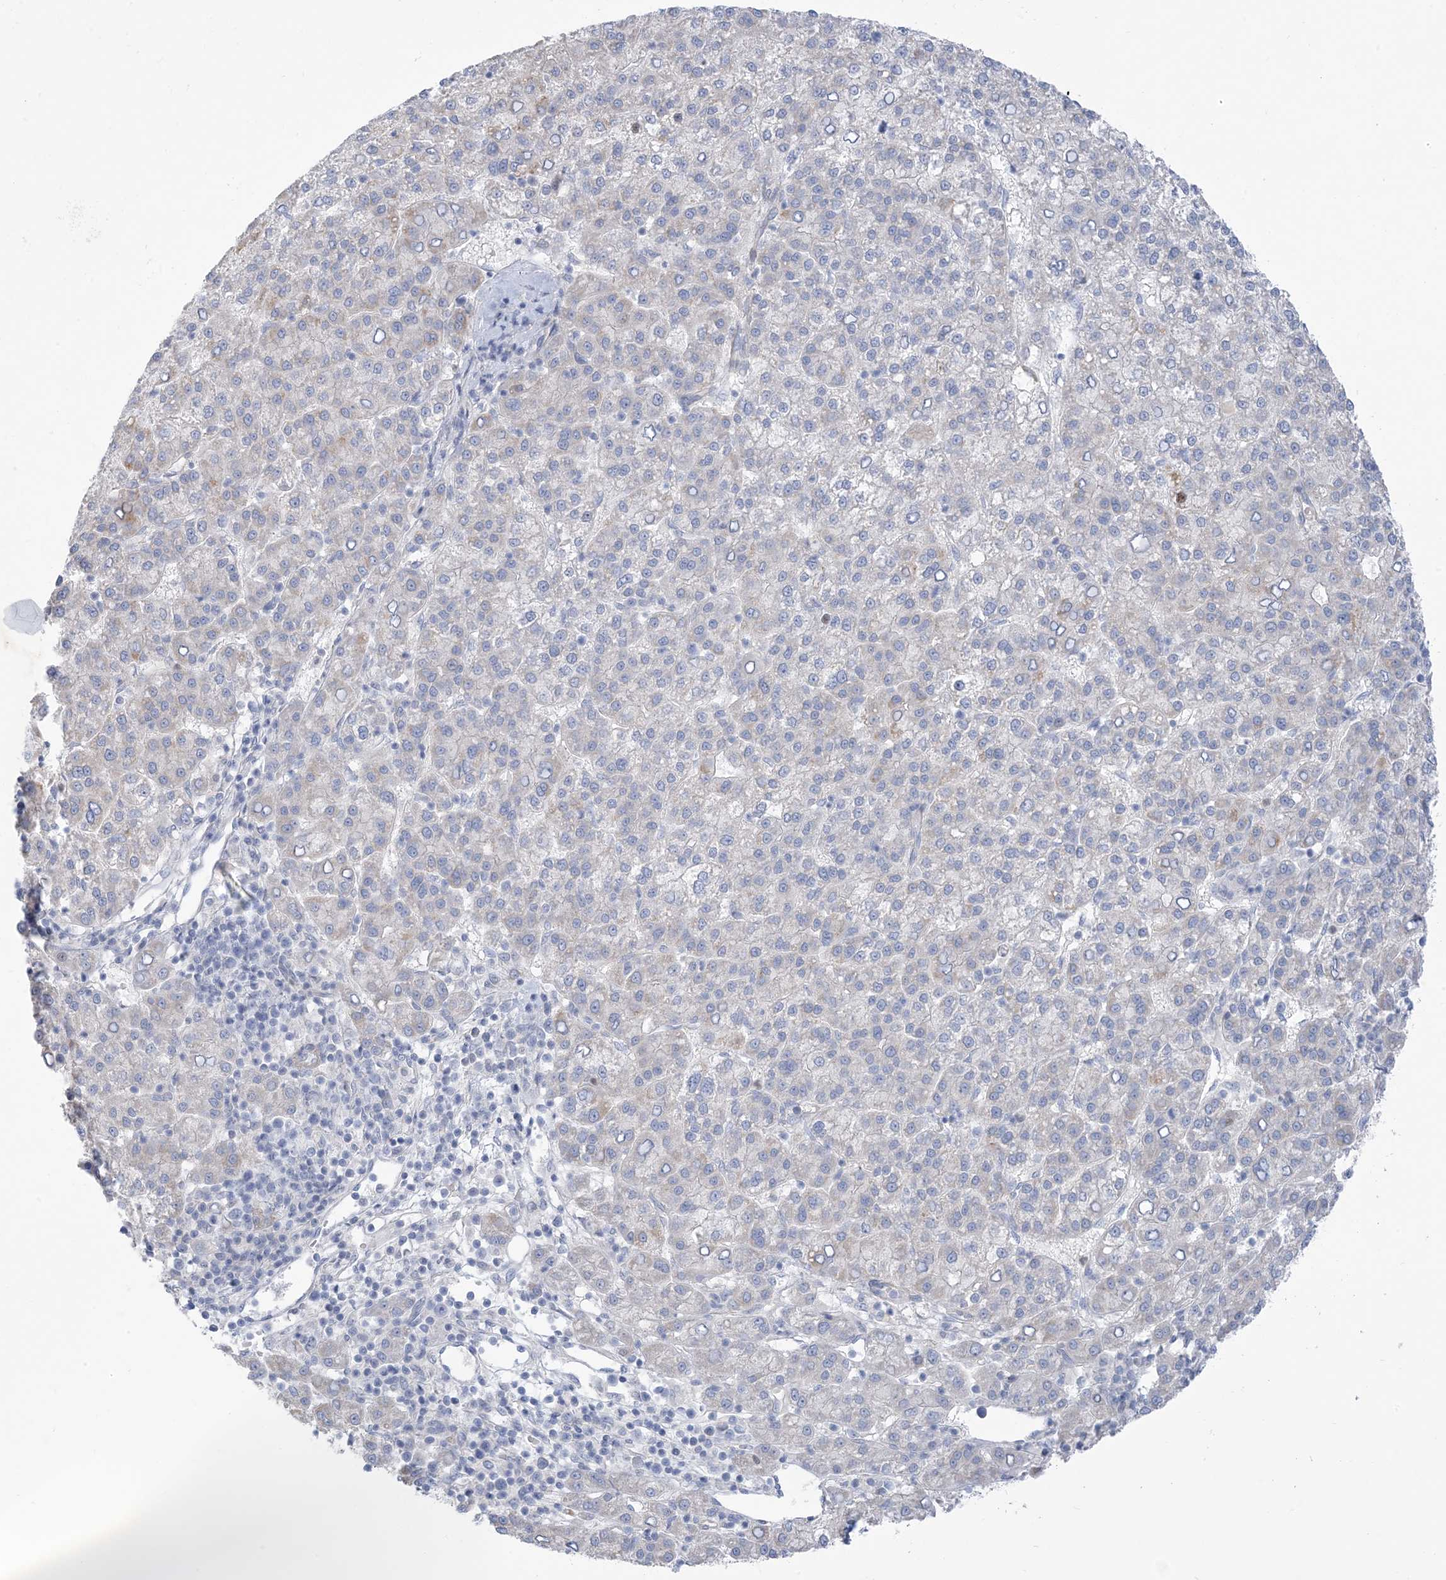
{"staining": {"intensity": "negative", "quantity": "none", "location": "none"}, "tissue": "liver cancer", "cell_type": "Tumor cells", "image_type": "cancer", "snomed": [{"axis": "morphology", "description": "Carcinoma, Hepatocellular, NOS"}, {"axis": "topography", "description": "Liver"}], "caption": "Image shows no protein staining in tumor cells of liver hepatocellular carcinoma tissue. (Brightfield microscopy of DAB (3,3'-diaminobenzidine) immunohistochemistry (IHC) at high magnification).", "gene": "MTHFD2L", "patient": {"sex": "female", "age": 58}}